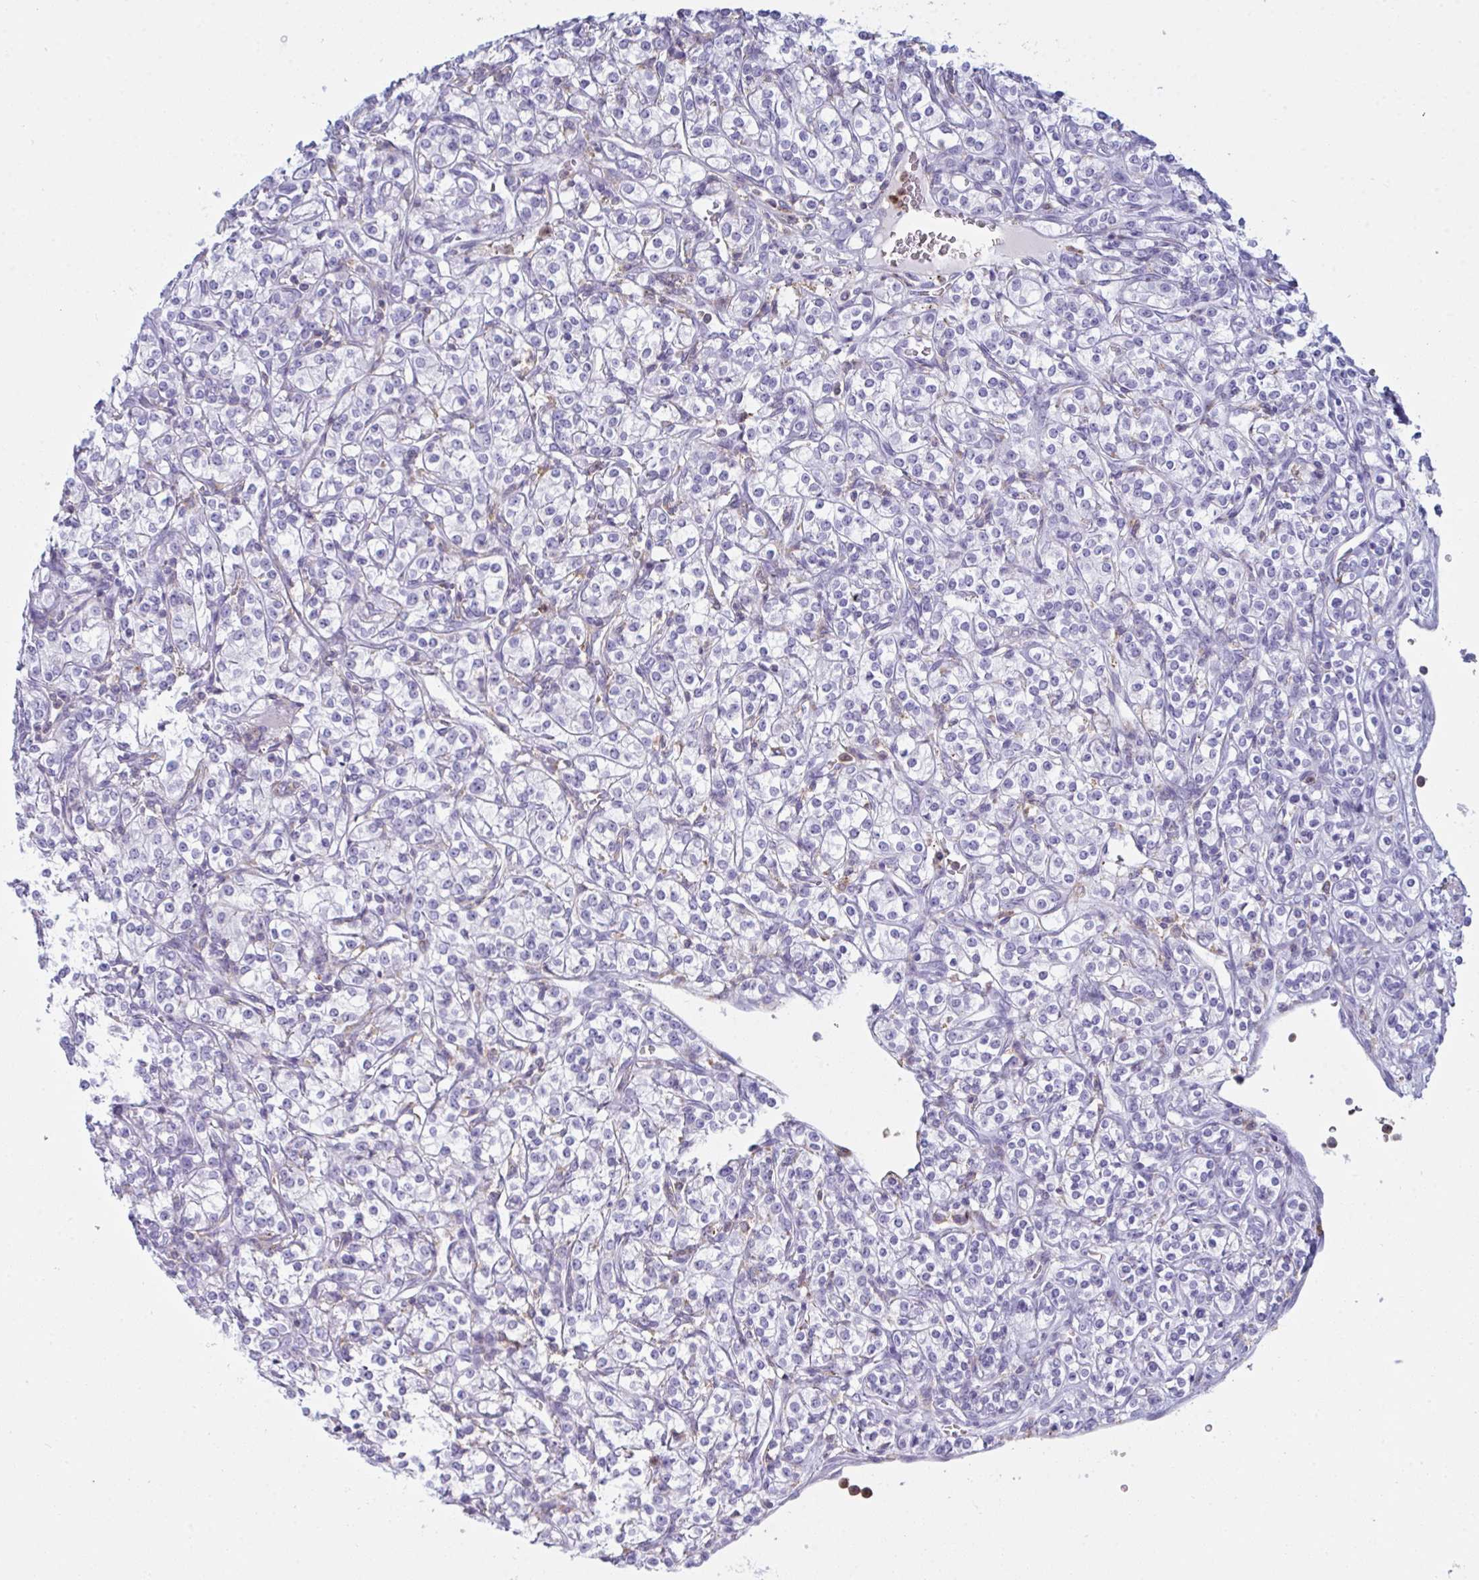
{"staining": {"intensity": "negative", "quantity": "none", "location": "none"}, "tissue": "renal cancer", "cell_type": "Tumor cells", "image_type": "cancer", "snomed": [{"axis": "morphology", "description": "Adenocarcinoma, NOS"}, {"axis": "topography", "description": "Kidney"}], "caption": "IHC histopathology image of human renal cancer stained for a protein (brown), which exhibits no staining in tumor cells.", "gene": "MYO1F", "patient": {"sex": "male", "age": 77}}